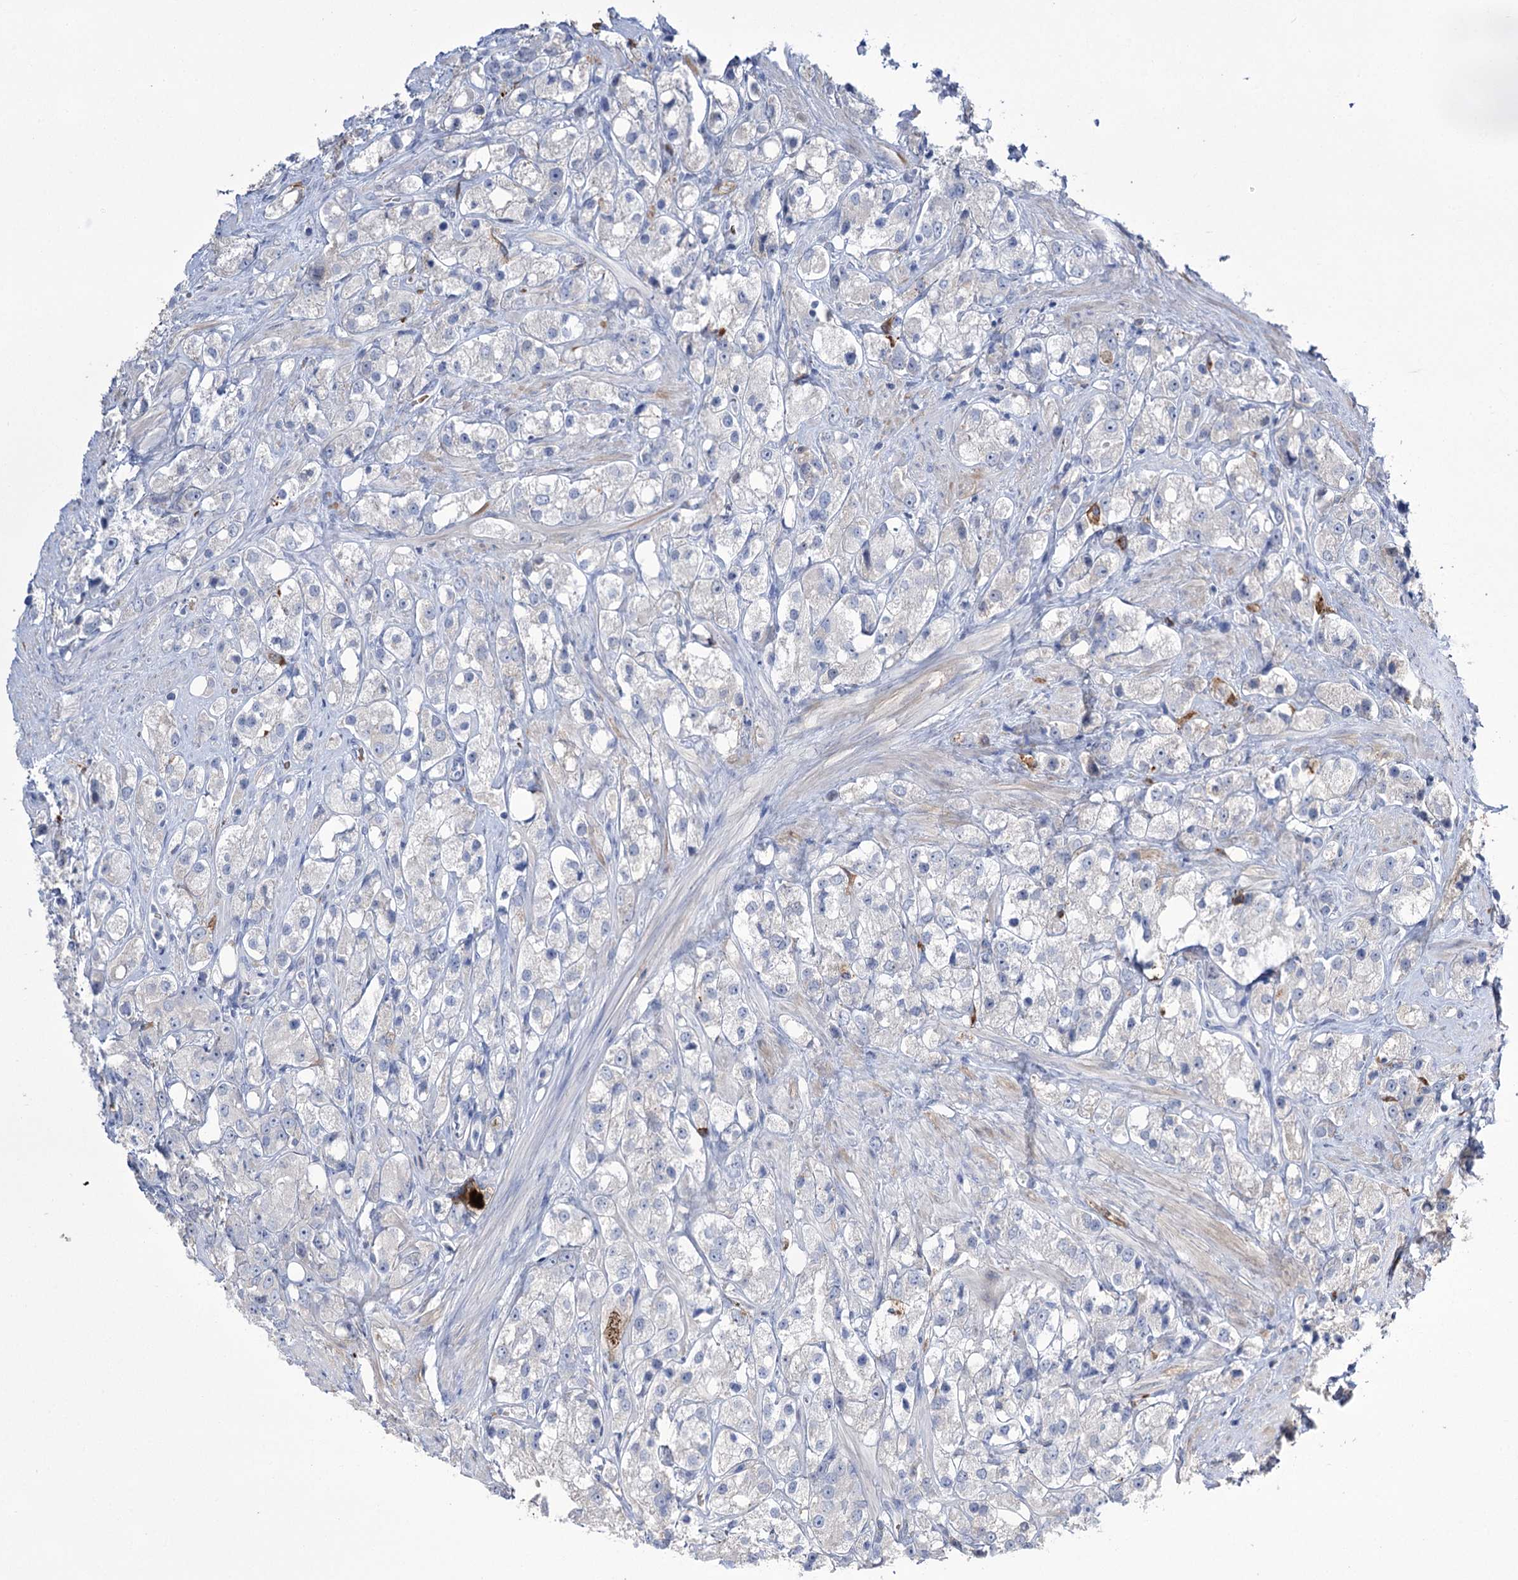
{"staining": {"intensity": "negative", "quantity": "none", "location": "none"}, "tissue": "prostate cancer", "cell_type": "Tumor cells", "image_type": "cancer", "snomed": [{"axis": "morphology", "description": "Adenocarcinoma, NOS"}, {"axis": "topography", "description": "Prostate"}], "caption": "Immunohistochemical staining of human prostate adenocarcinoma reveals no significant expression in tumor cells.", "gene": "ZNF622", "patient": {"sex": "male", "age": 79}}